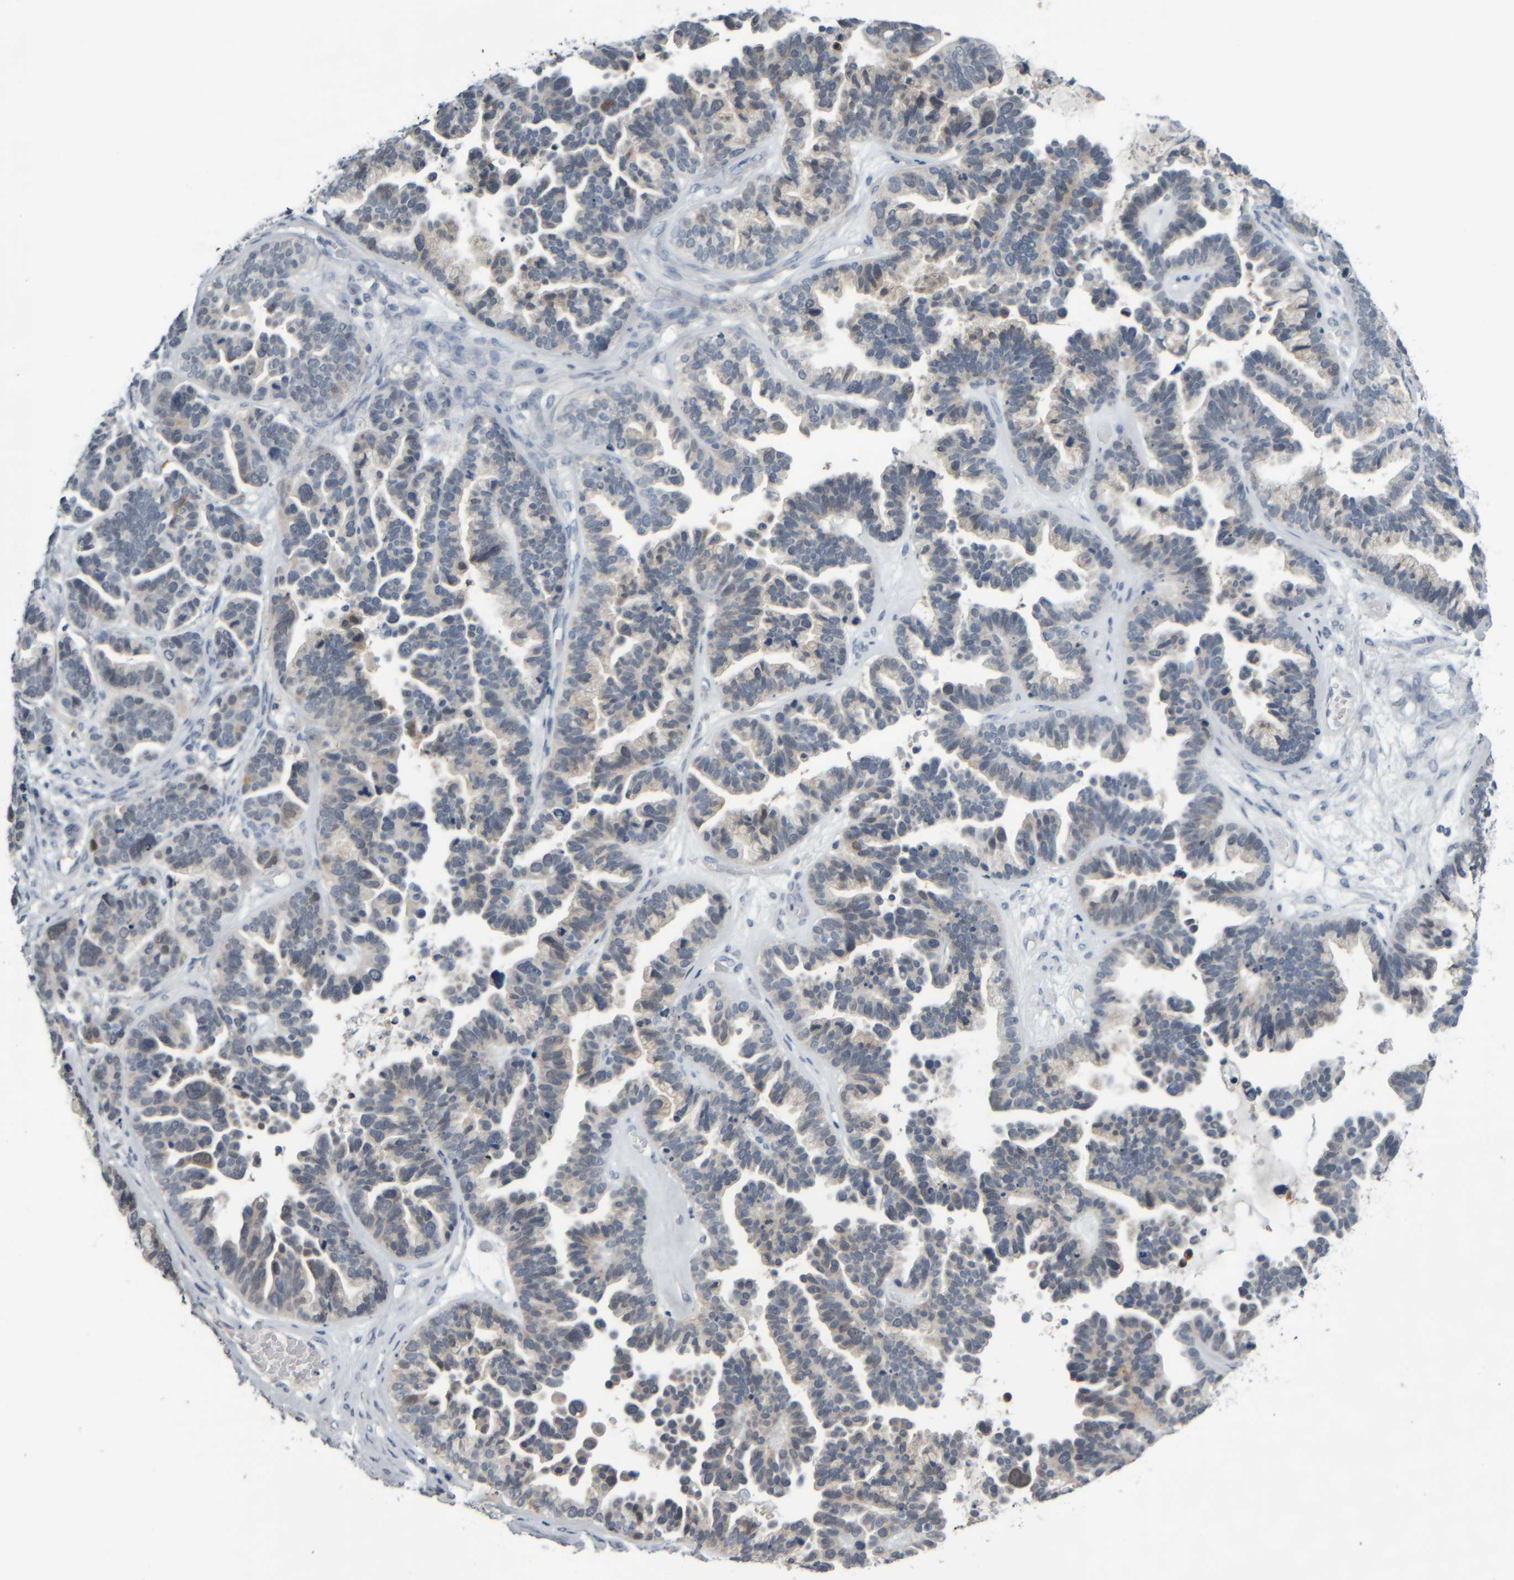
{"staining": {"intensity": "weak", "quantity": "<25%", "location": "cytoplasmic/membranous,nuclear"}, "tissue": "ovarian cancer", "cell_type": "Tumor cells", "image_type": "cancer", "snomed": [{"axis": "morphology", "description": "Cystadenocarcinoma, serous, NOS"}, {"axis": "topography", "description": "Ovary"}], "caption": "Serous cystadenocarcinoma (ovarian) was stained to show a protein in brown. There is no significant expression in tumor cells. (DAB (3,3'-diaminobenzidine) IHC visualized using brightfield microscopy, high magnification).", "gene": "COL14A1", "patient": {"sex": "female", "age": 56}}